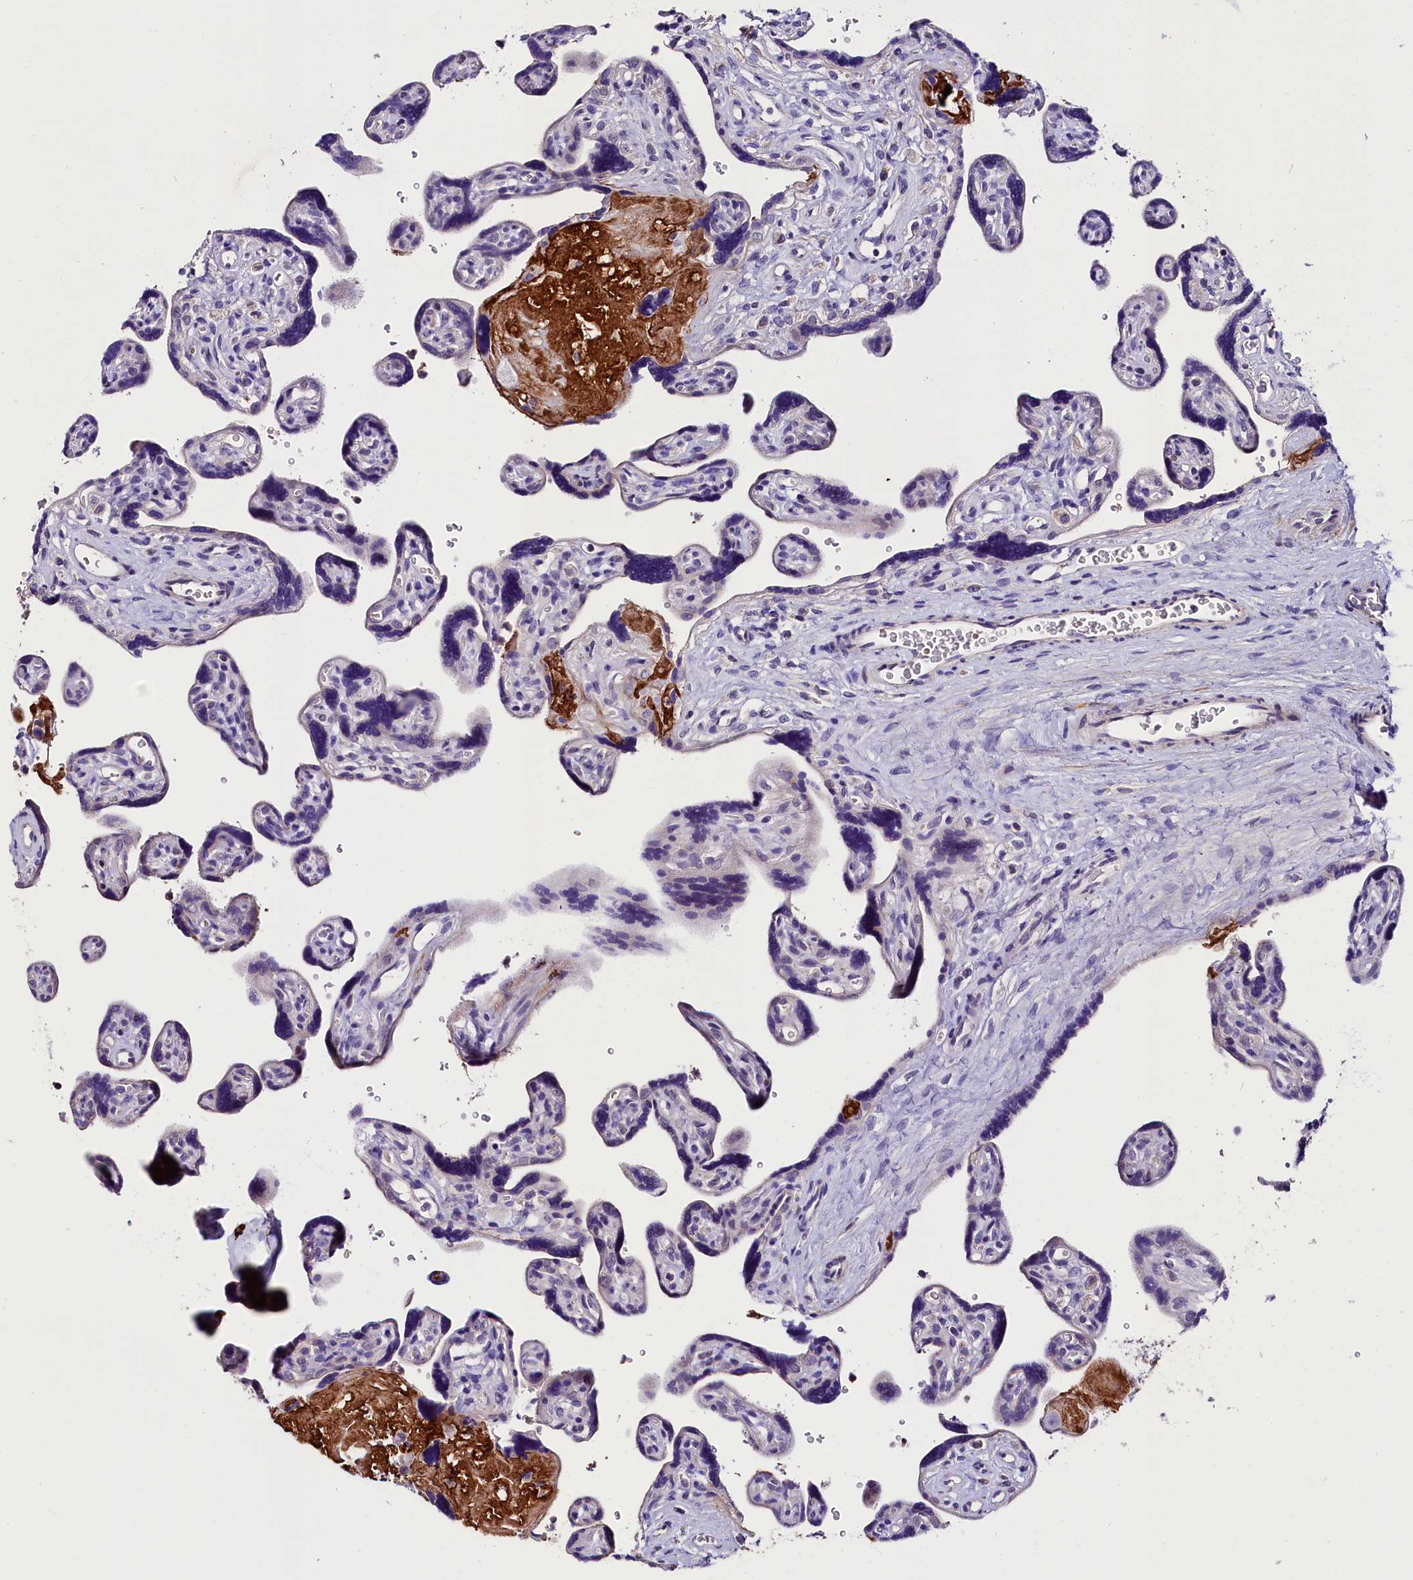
{"staining": {"intensity": "negative", "quantity": "none", "location": "none"}, "tissue": "placenta", "cell_type": "Trophoblastic cells", "image_type": "normal", "snomed": [{"axis": "morphology", "description": "Normal tissue, NOS"}, {"axis": "topography", "description": "Placenta"}], "caption": "Immunohistochemistry photomicrograph of normal placenta: human placenta stained with DAB exhibits no significant protein positivity in trophoblastic cells.", "gene": "MEX3B", "patient": {"sex": "female", "age": 39}}